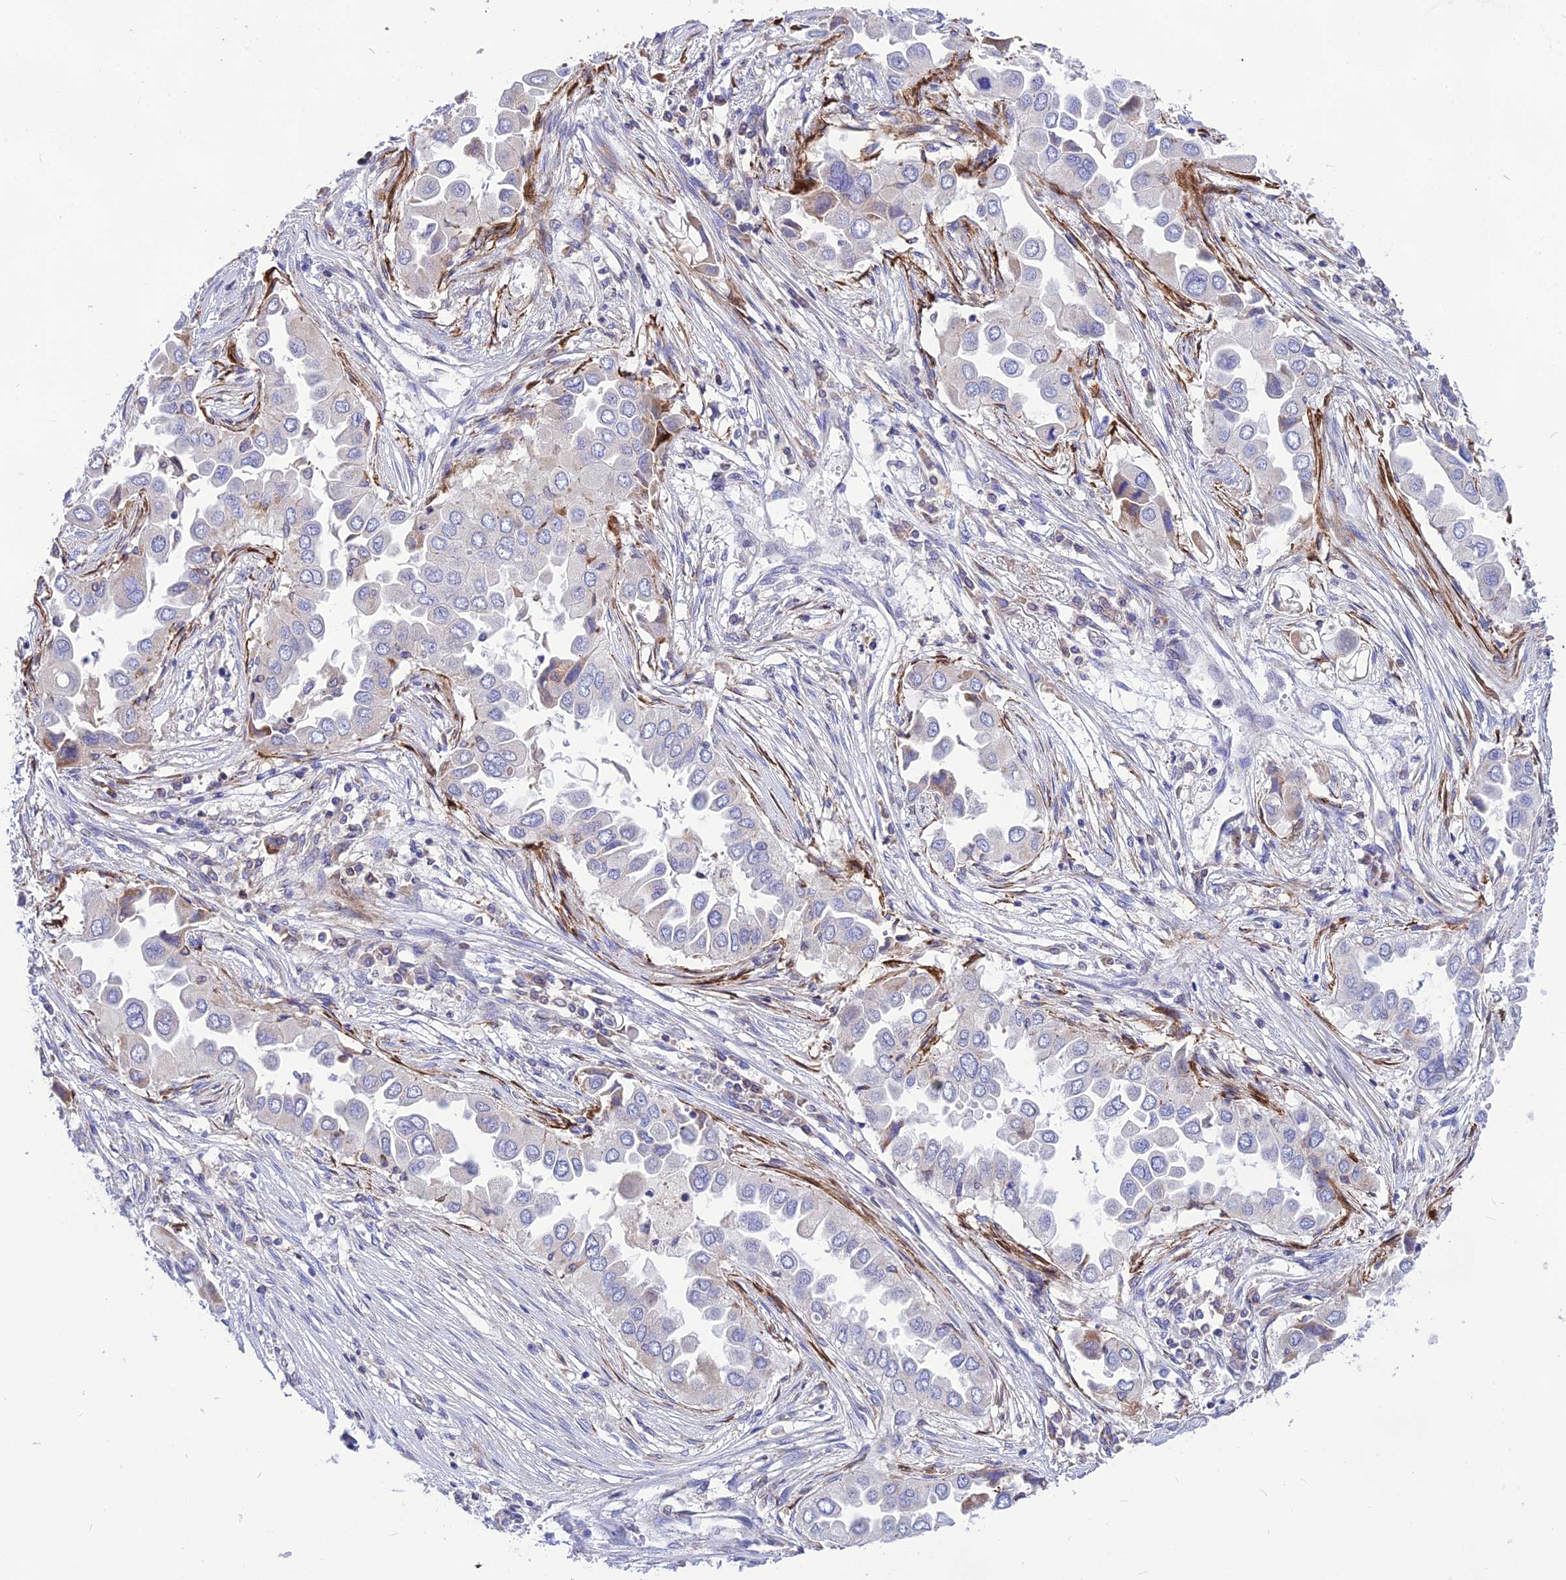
{"staining": {"intensity": "negative", "quantity": "none", "location": "none"}, "tissue": "lung cancer", "cell_type": "Tumor cells", "image_type": "cancer", "snomed": [{"axis": "morphology", "description": "Adenocarcinoma, NOS"}, {"axis": "topography", "description": "Lung"}], "caption": "This histopathology image is of lung adenocarcinoma stained with immunohistochemistry to label a protein in brown with the nuclei are counter-stained blue. There is no positivity in tumor cells.", "gene": "DOC2B", "patient": {"sex": "female", "age": 76}}